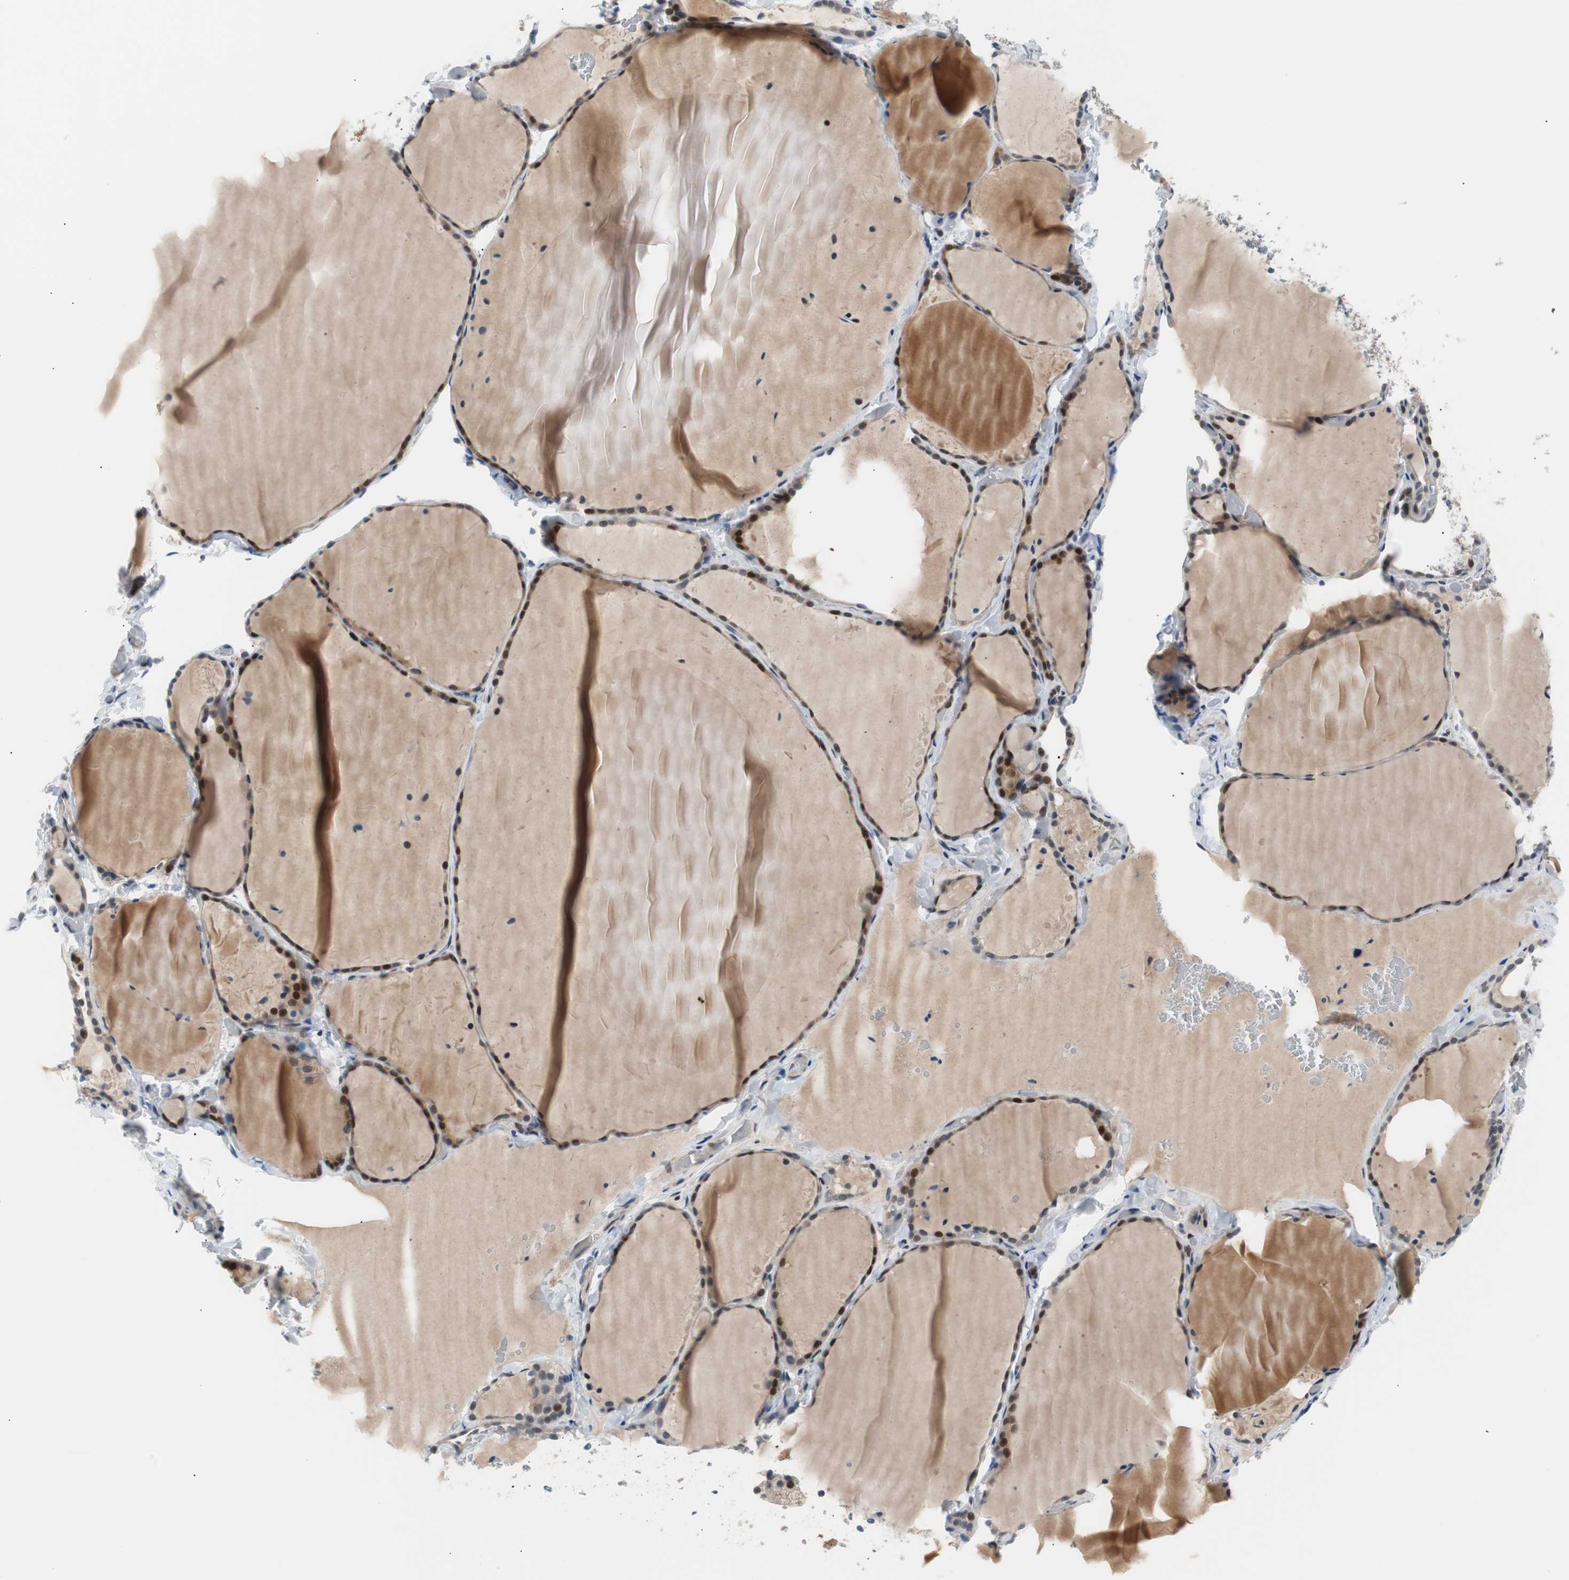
{"staining": {"intensity": "moderate", "quantity": "25%-75%", "location": "cytoplasmic/membranous,nuclear"}, "tissue": "thyroid gland", "cell_type": "Glandular cells", "image_type": "normal", "snomed": [{"axis": "morphology", "description": "Normal tissue, NOS"}, {"axis": "topography", "description": "Thyroid gland"}], "caption": "An image showing moderate cytoplasmic/membranous,nuclear expression in approximately 25%-75% of glandular cells in normal thyroid gland, as visualized by brown immunohistochemical staining.", "gene": "MAP2K4", "patient": {"sex": "female", "age": 22}}